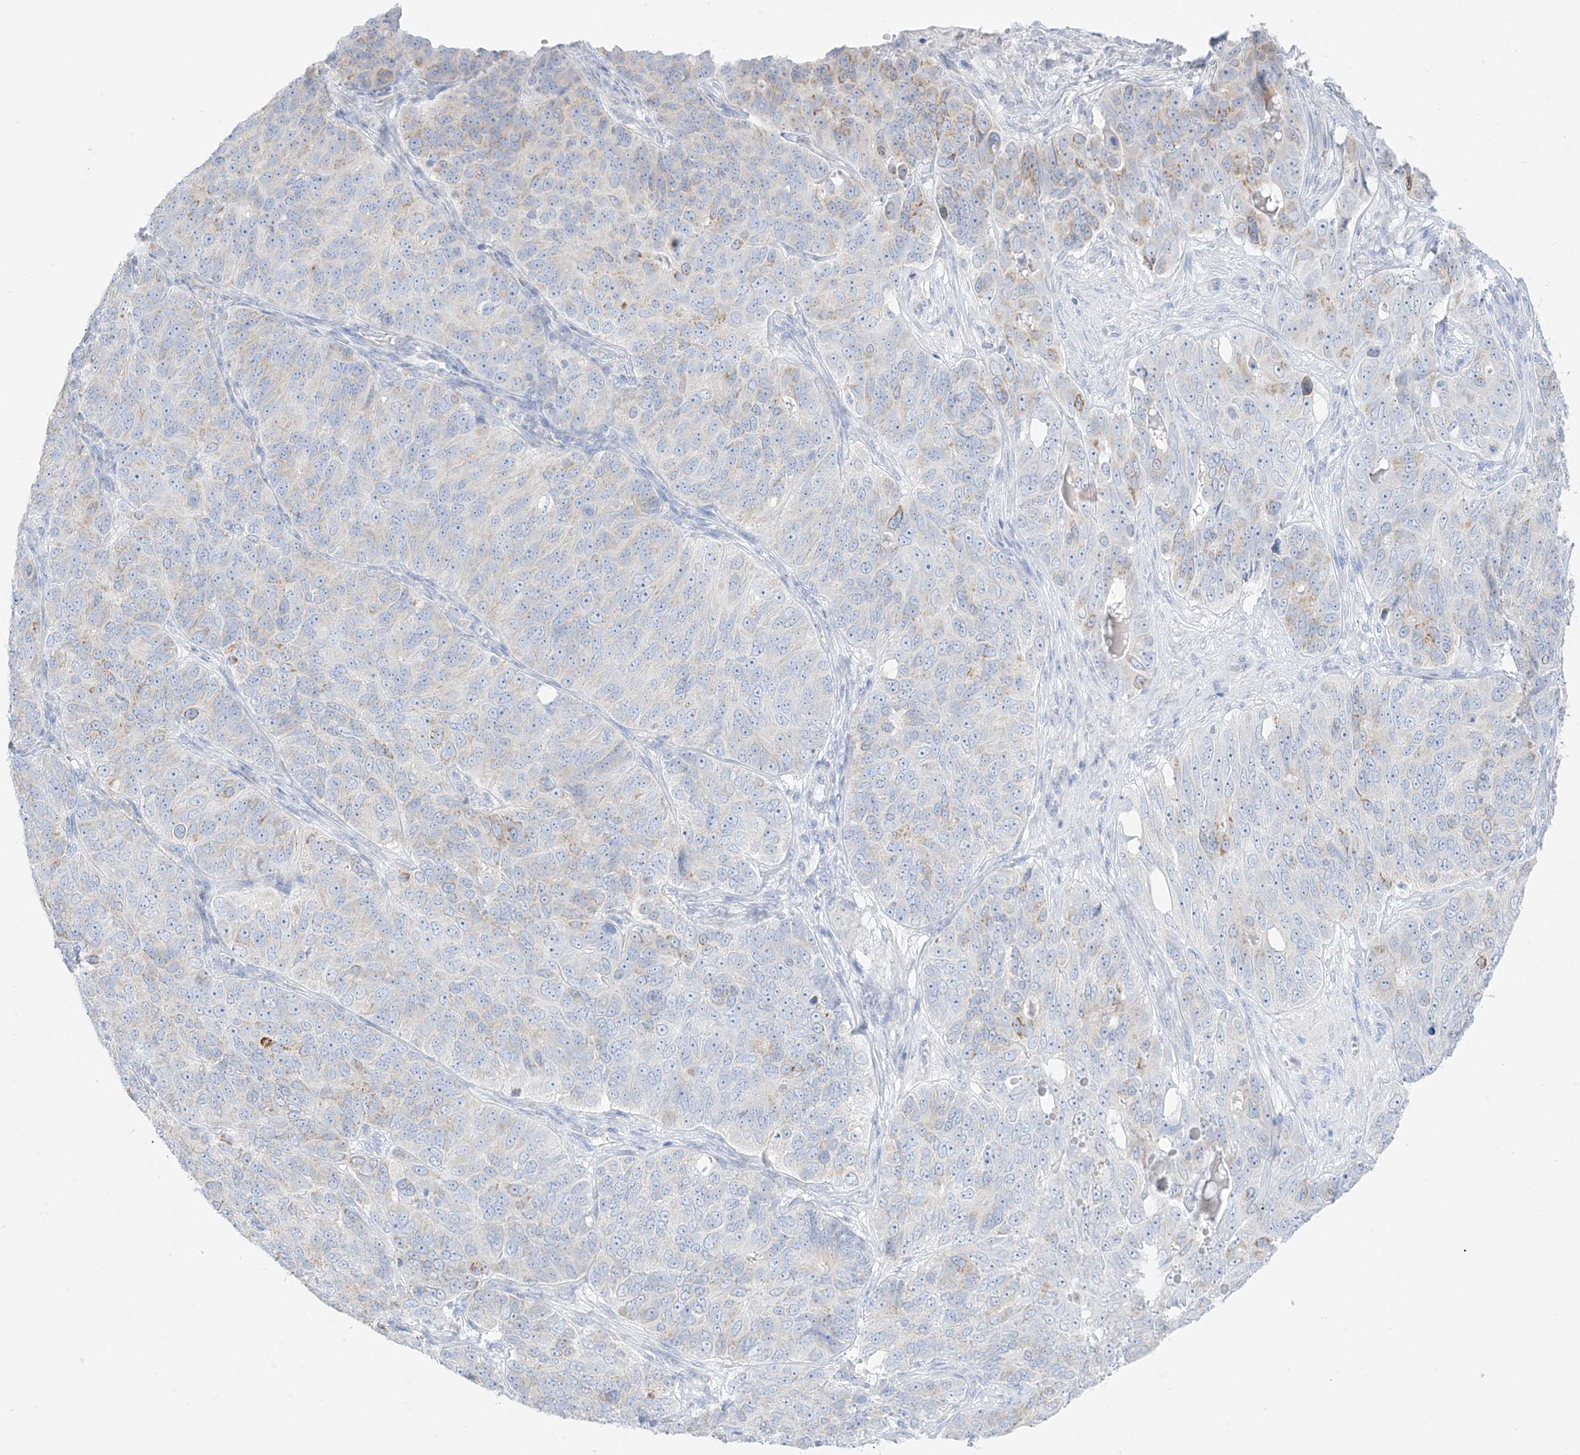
{"staining": {"intensity": "negative", "quantity": "none", "location": "none"}, "tissue": "ovarian cancer", "cell_type": "Tumor cells", "image_type": "cancer", "snomed": [{"axis": "morphology", "description": "Carcinoma, endometroid"}, {"axis": "topography", "description": "Ovary"}], "caption": "The immunohistochemistry photomicrograph has no significant expression in tumor cells of ovarian endometroid carcinoma tissue.", "gene": "SLC26A3", "patient": {"sex": "female", "age": 51}}